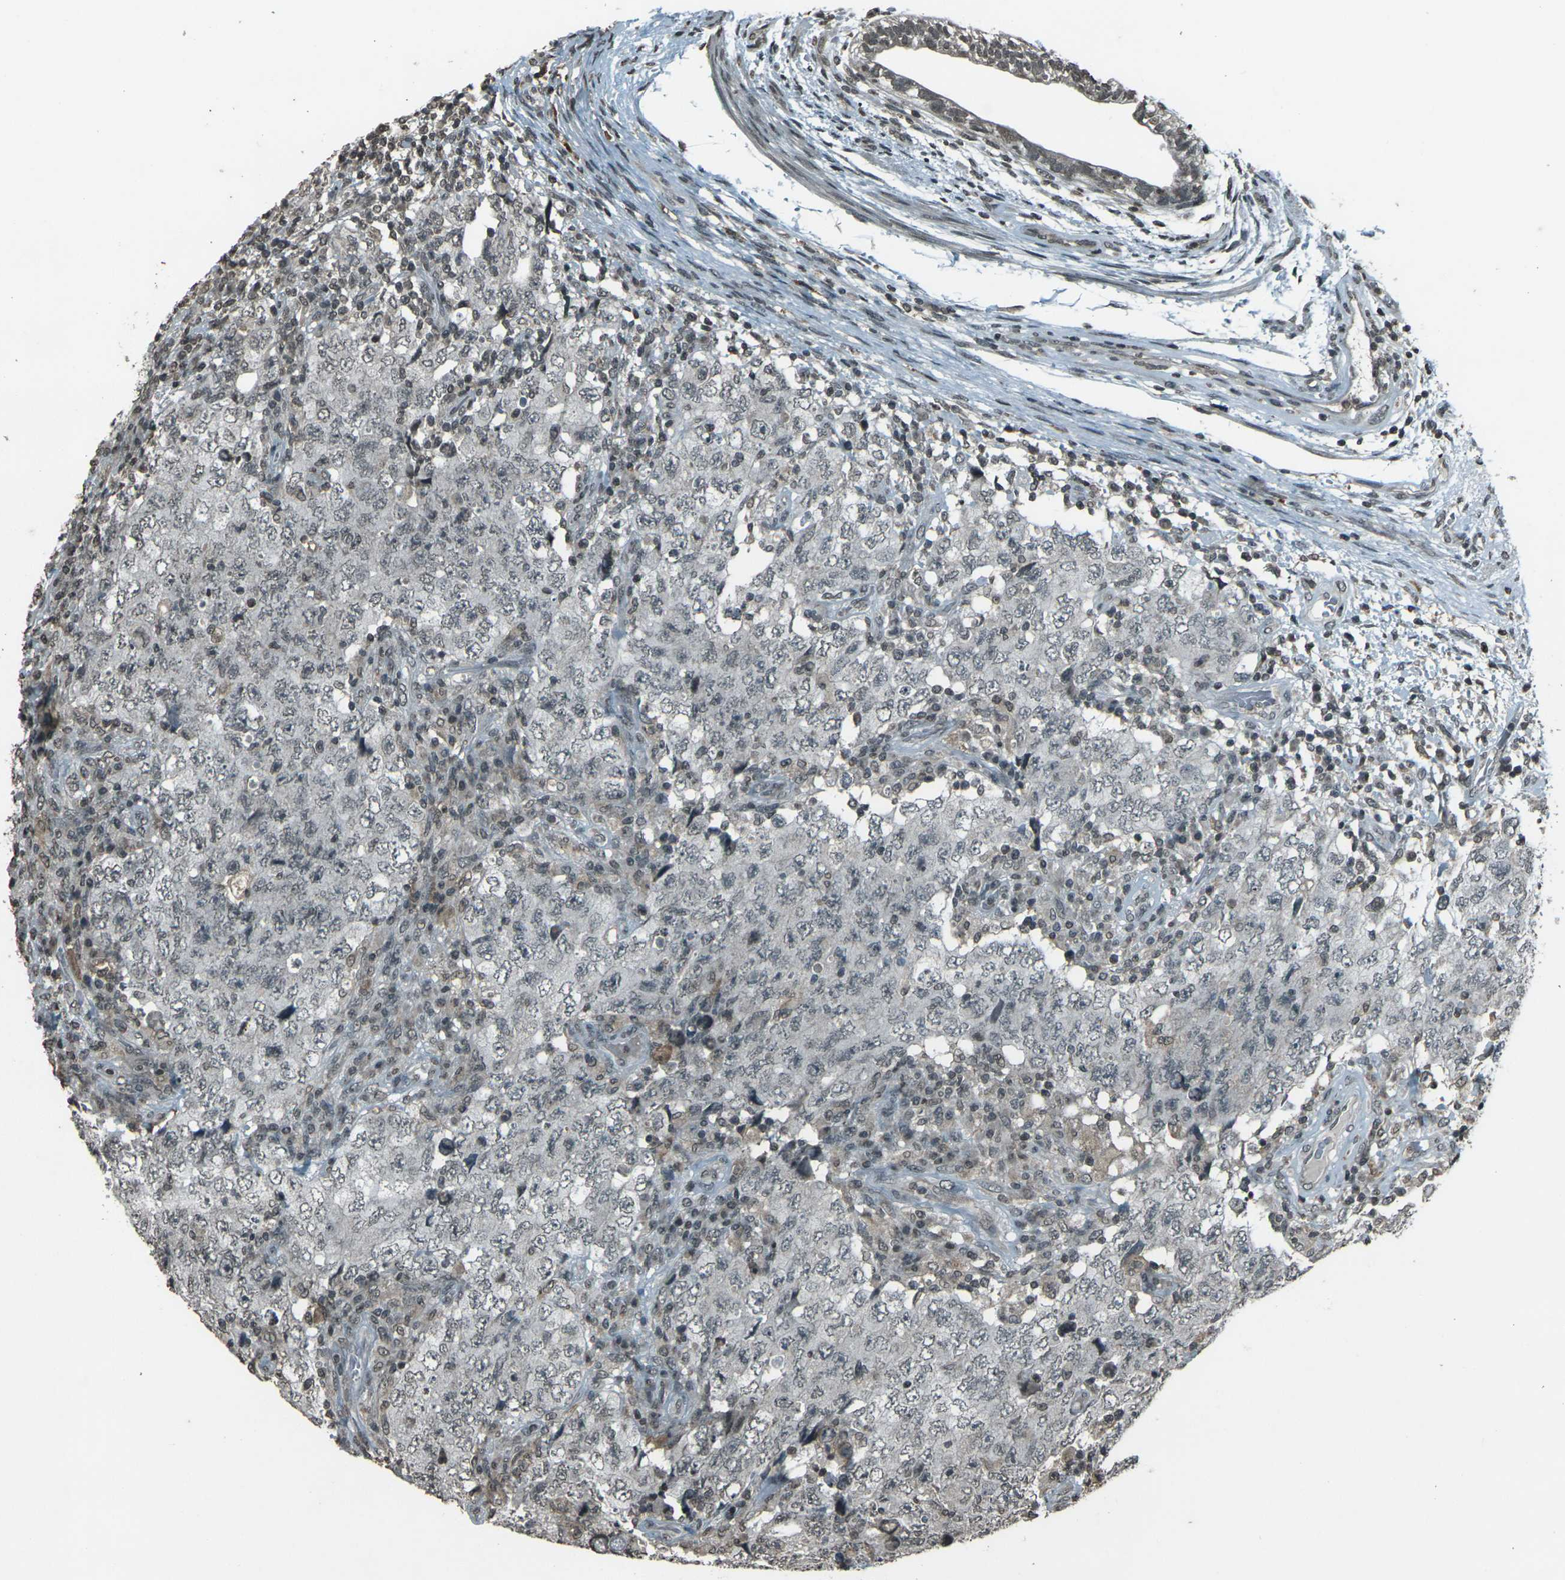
{"staining": {"intensity": "negative", "quantity": "none", "location": "none"}, "tissue": "testis cancer", "cell_type": "Tumor cells", "image_type": "cancer", "snomed": [{"axis": "morphology", "description": "Carcinoma, Embryonal, NOS"}, {"axis": "topography", "description": "Testis"}], "caption": "DAB (3,3'-diaminobenzidine) immunohistochemical staining of testis cancer exhibits no significant positivity in tumor cells.", "gene": "PRPF8", "patient": {"sex": "male", "age": 26}}